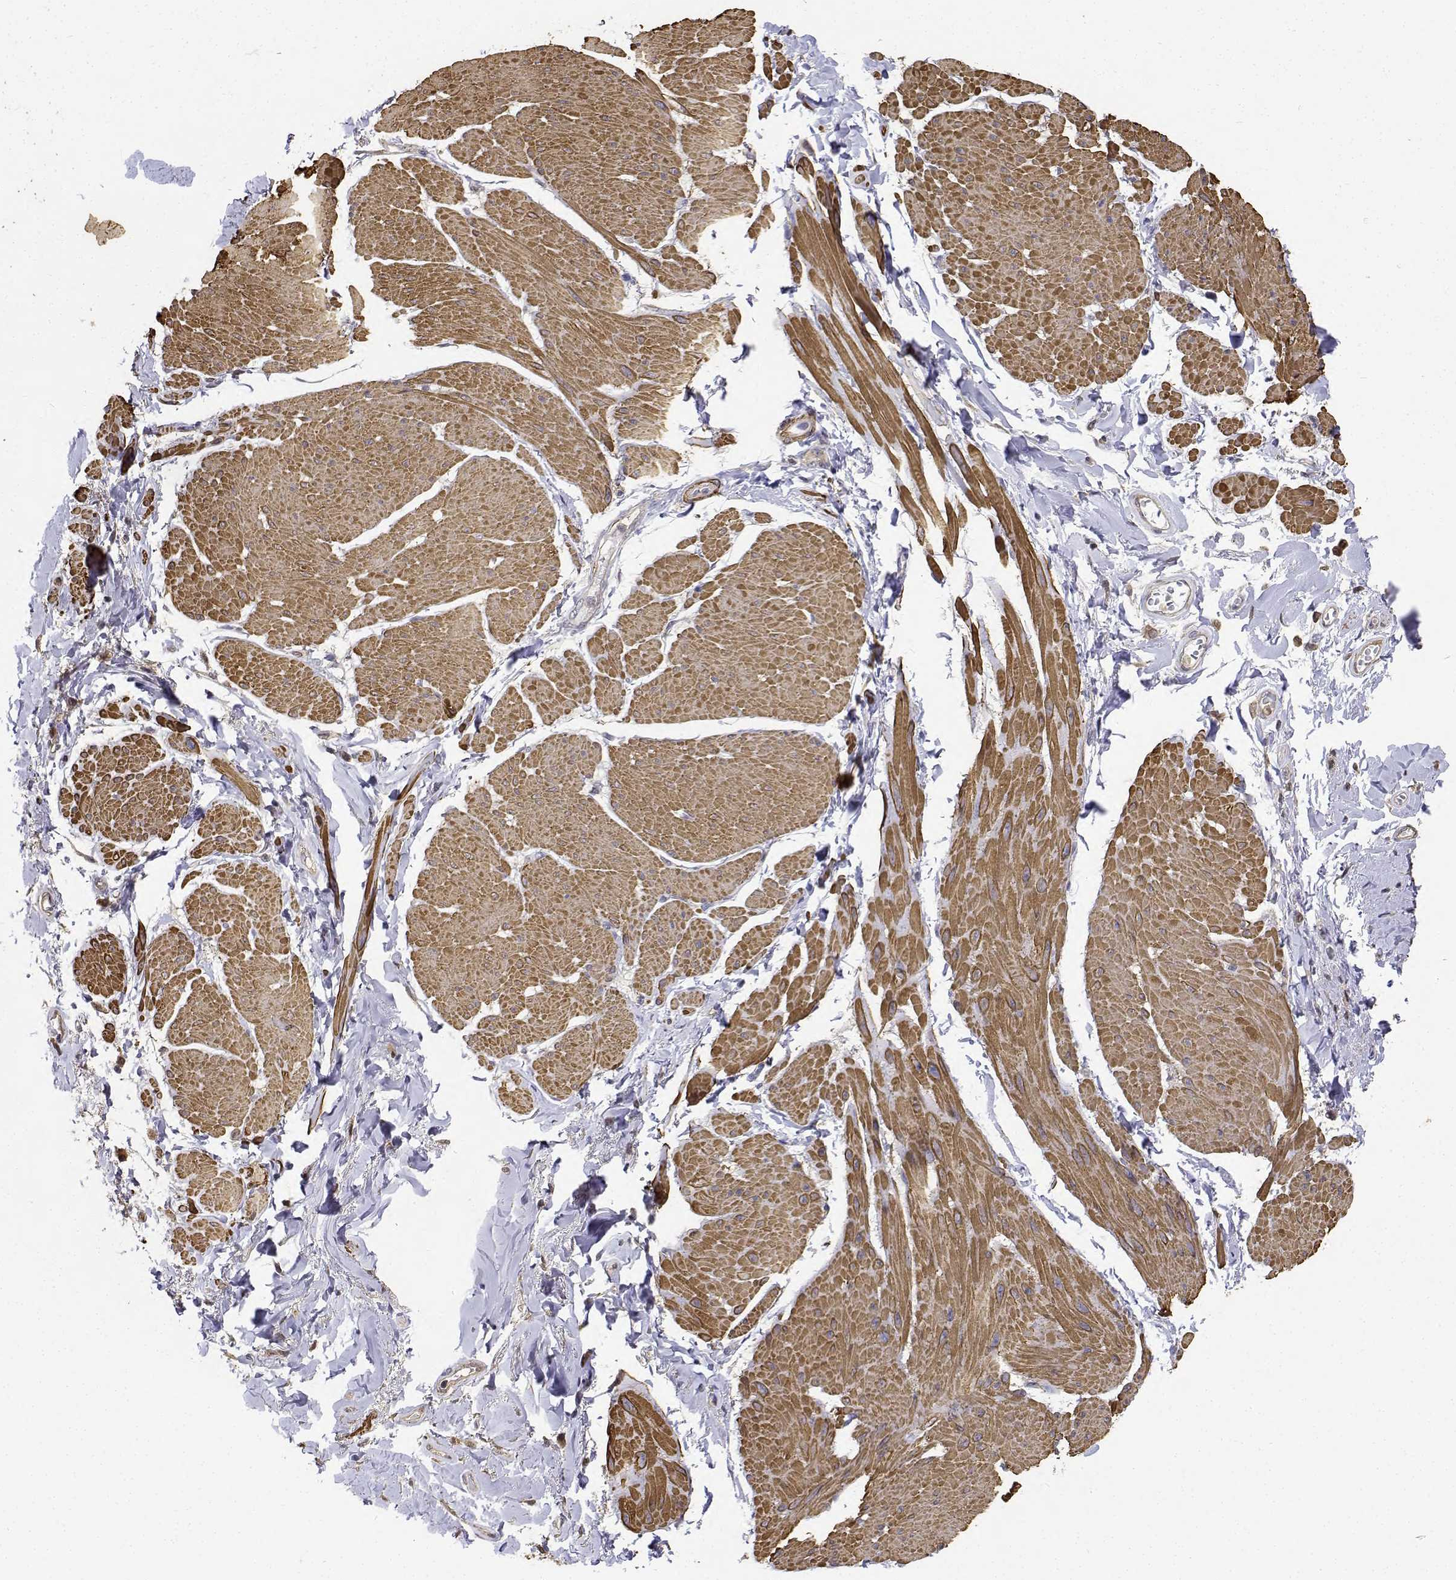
{"staining": {"intensity": "moderate", "quantity": ">75%", "location": "nuclear"}, "tissue": "adipose tissue", "cell_type": "Adipocytes", "image_type": "normal", "snomed": [{"axis": "morphology", "description": "Normal tissue, NOS"}, {"axis": "topography", "description": "Urinary bladder"}, {"axis": "topography", "description": "Peripheral nerve tissue"}], "caption": "Adipose tissue stained with IHC displays moderate nuclear positivity in about >75% of adipocytes. The staining was performed using DAB (3,3'-diaminobenzidine), with brown indicating positive protein expression. Nuclei are stained blue with hematoxylin.", "gene": "PCID2", "patient": {"sex": "female", "age": 60}}